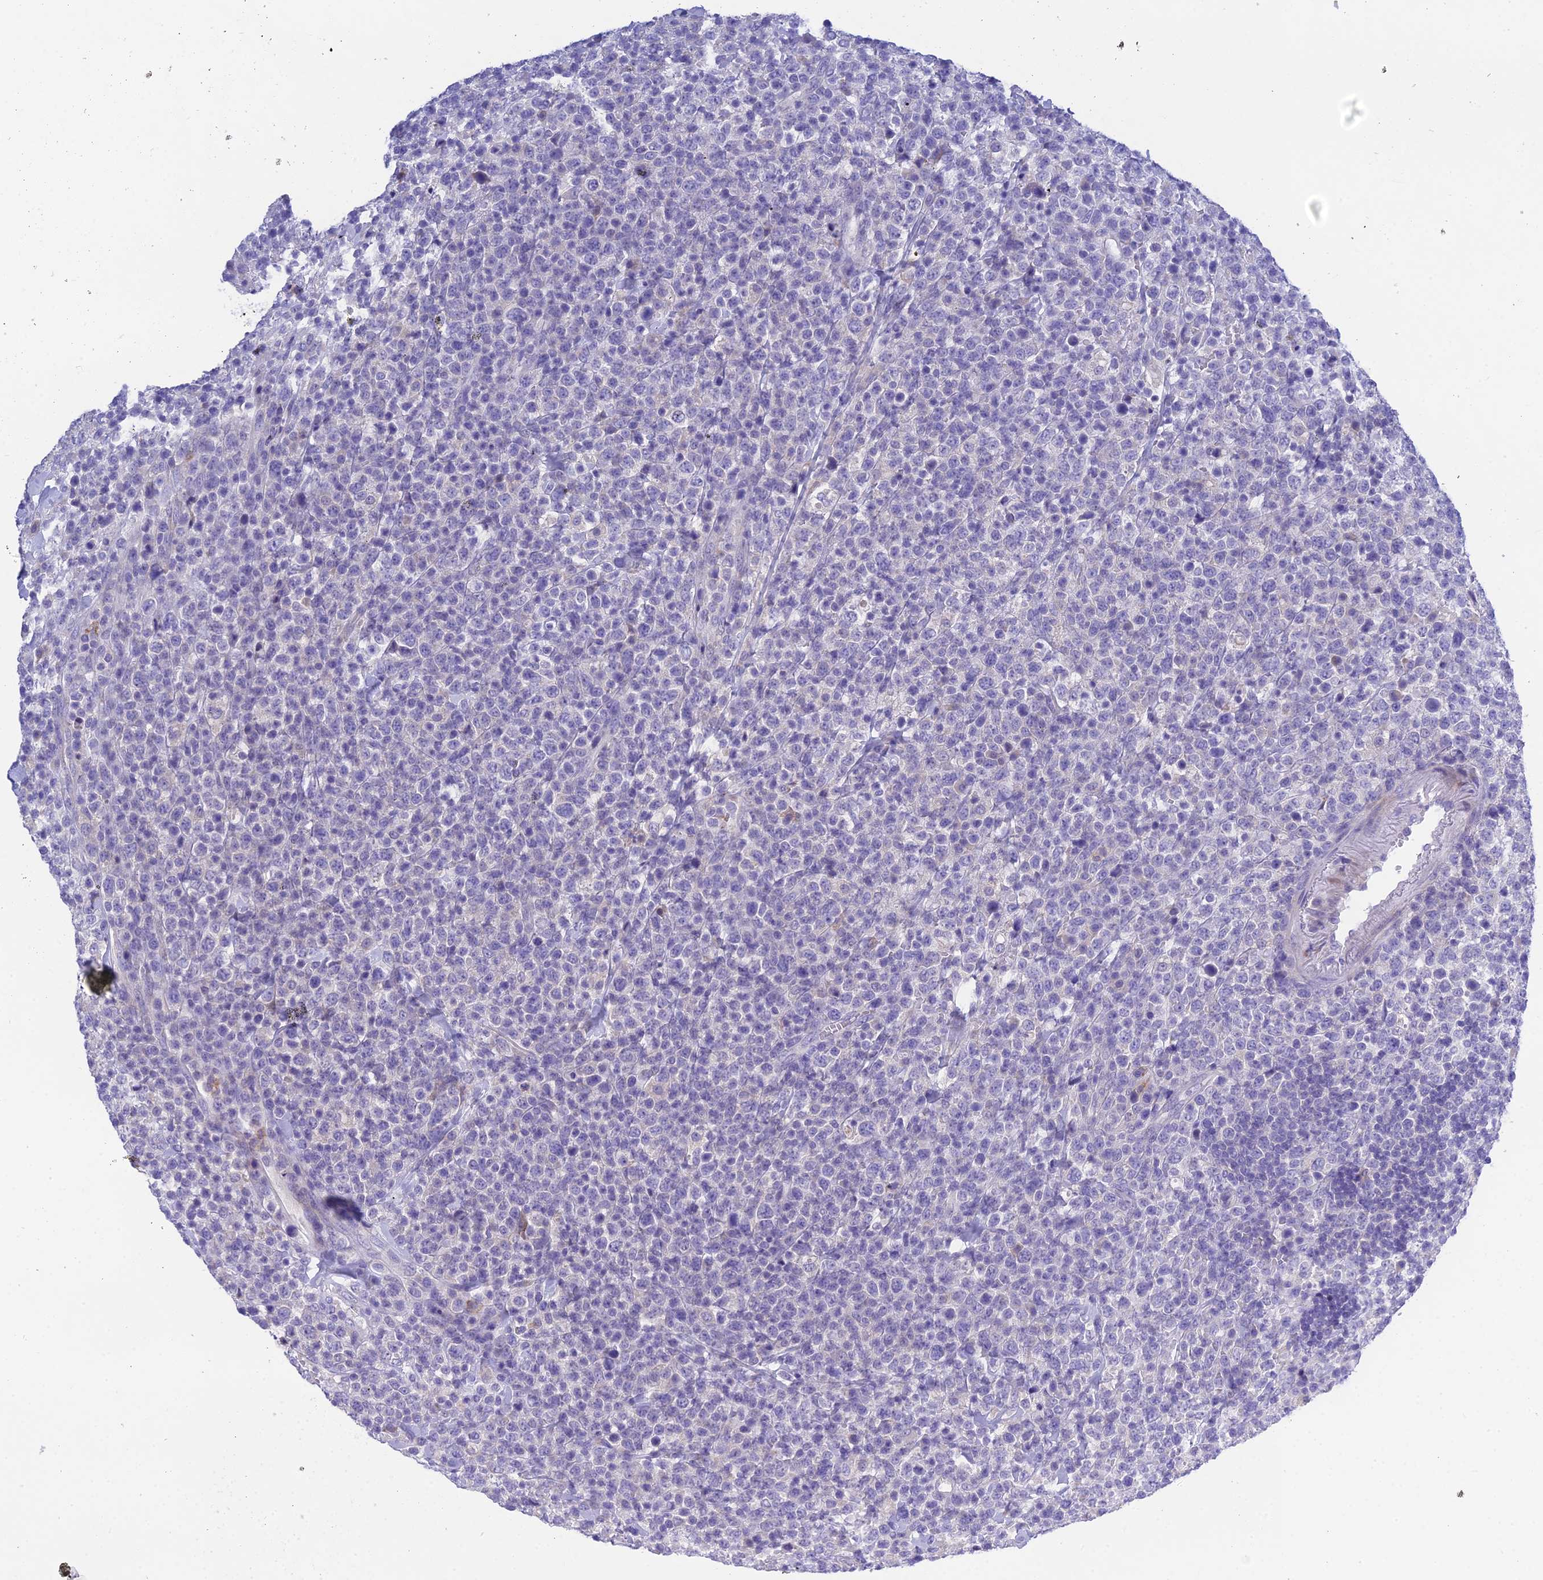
{"staining": {"intensity": "negative", "quantity": "none", "location": "none"}, "tissue": "lymphoma", "cell_type": "Tumor cells", "image_type": "cancer", "snomed": [{"axis": "morphology", "description": "Malignant lymphoma, non-Hodgkin's type, High grade"}, {"axis": "topography", "description": "Colon"}], "caption": "High-grade malignant lymphoma, non-Hodgkin's type was stained to show a protein in brown. There is no significant staining in tumor cells. (DAB IHC with hematoxylin counter stain).", "gene": "KIAA0408", "patient": {"sex": "female", "age": 53}}